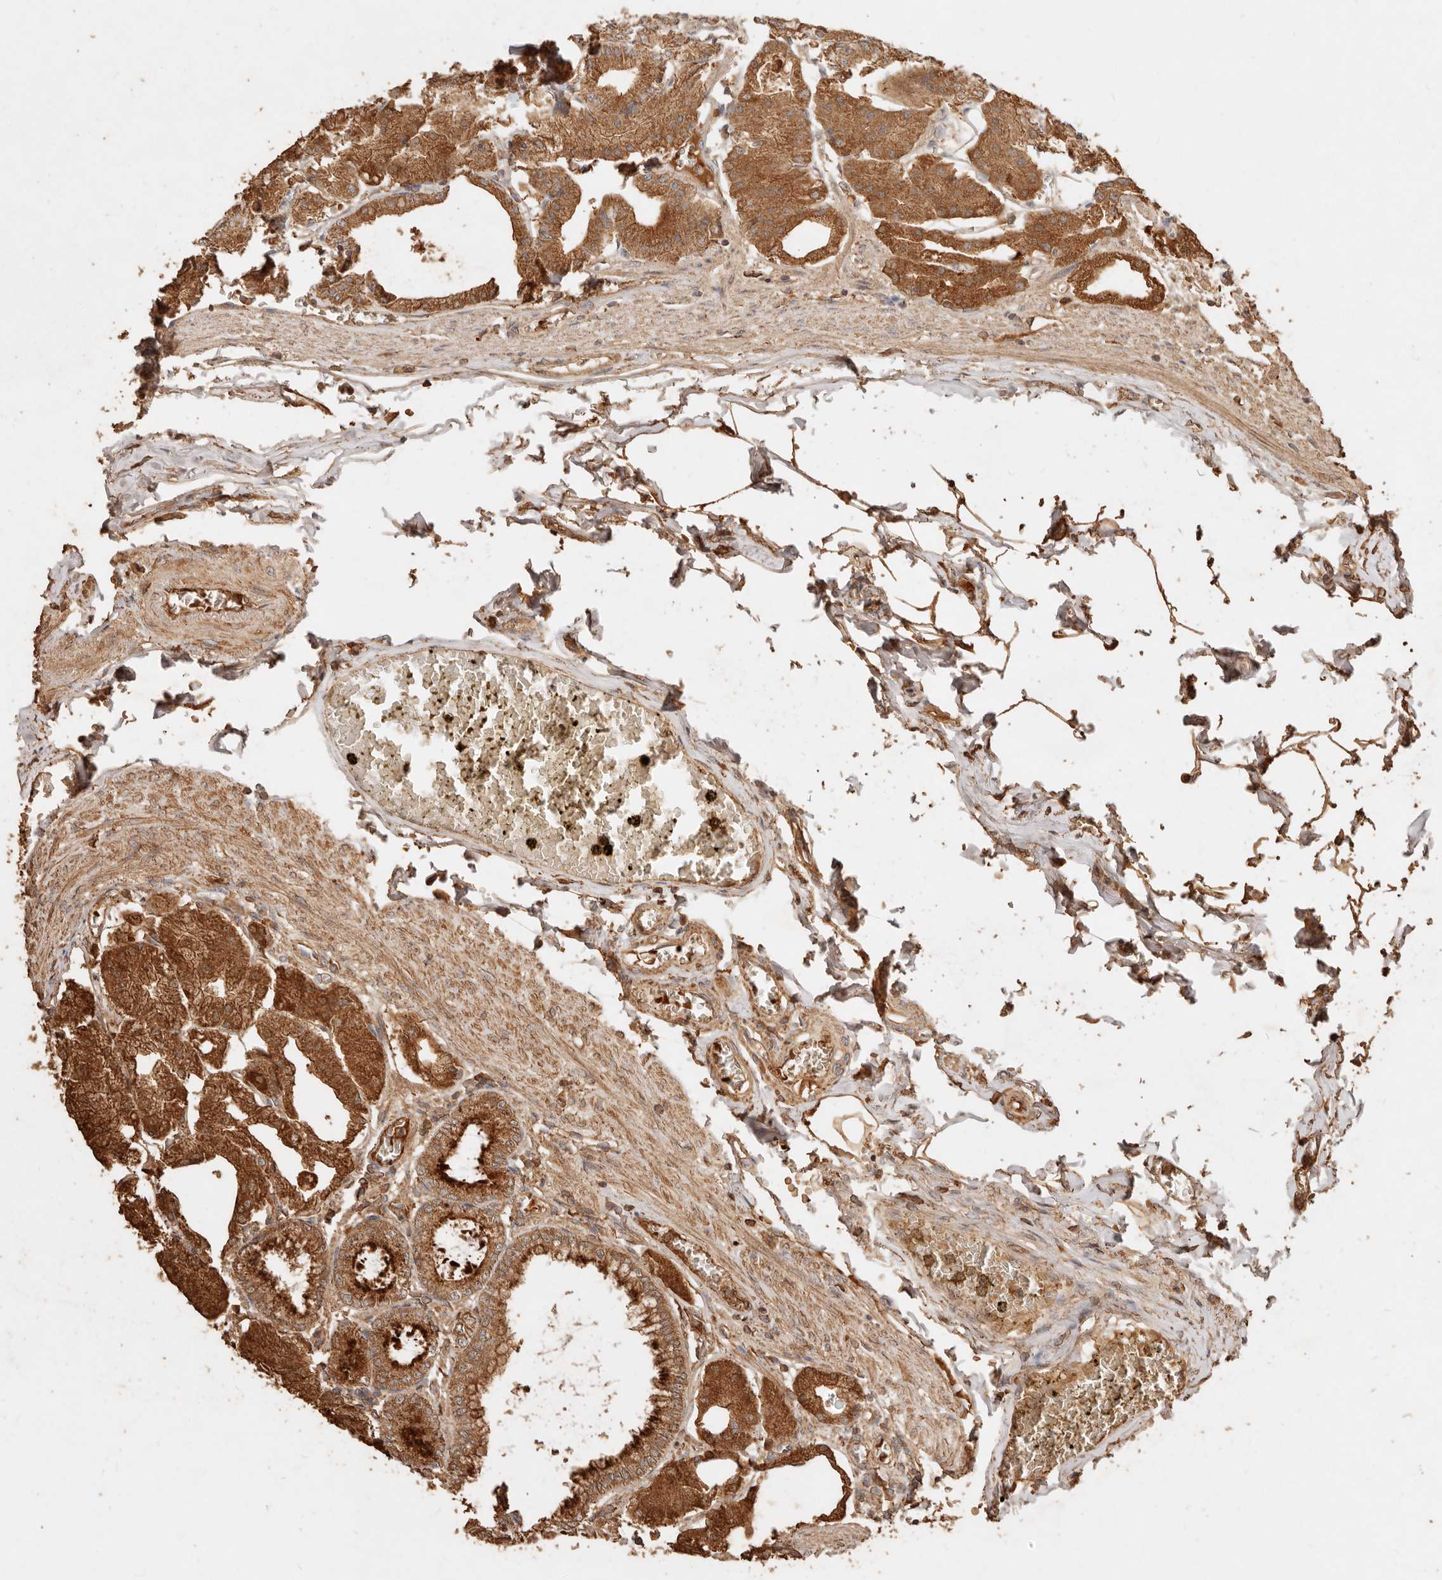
{"staining": {"intensity": "strong", "quantity": ">75%", "location": "cytoplasmic/membranous"}, "tissue": "stomach", "cell_type": "Glandular cells", "image_type": "normal", "snomed": [{"axis": "morphology", "description": "Normal tissue, NOS"}, {"axis": "topography", "description": "Stomach, lower"}], "caption": "This image exhibits immunohistochemistry (IHC) staining of benign human stomach, with high strong cytoplasmic/membranous staining in about >75% of glandular cells.", "gene": "FAM180B", "patient": {"sex": "male", "age": 71}}